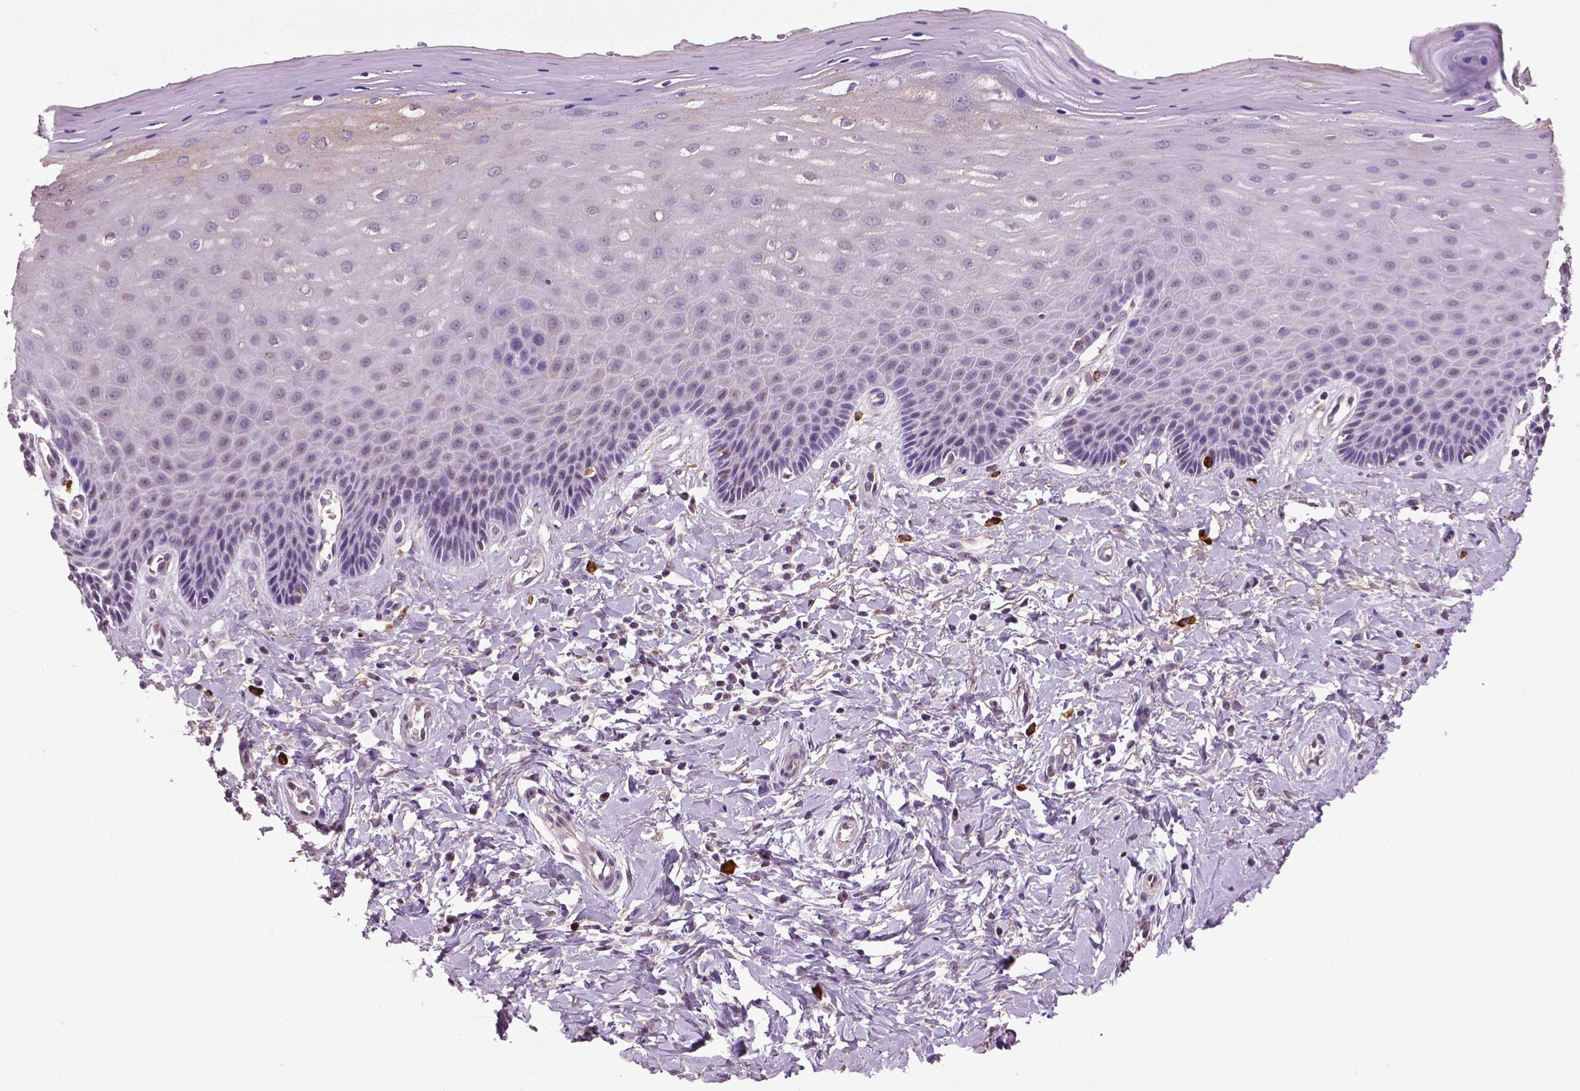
{"staining": {"intensity": "weak", "quantity": "25%-75%", "location": "cytoplasmic/membranous,nuclear"}, "tissue": "vagina", "cell_type": "Squamous epithelial cells", "image_type": "normal", "snomed": [{"axis": "morphology", "description": "Normal tissue, NOS"}, {"axis": "topography", "description": "Vagina"}], "caption": "Protein analysis of benign vagina reveals weak cytoplasmic/membranous,nuclear staining in about 25%-75% of squamous epithelial cells. (DAB = brown stain, brightfield microscopy at high magnification).", "gene": "DLX5", "patient": {"sex": "female", "age": 83}}